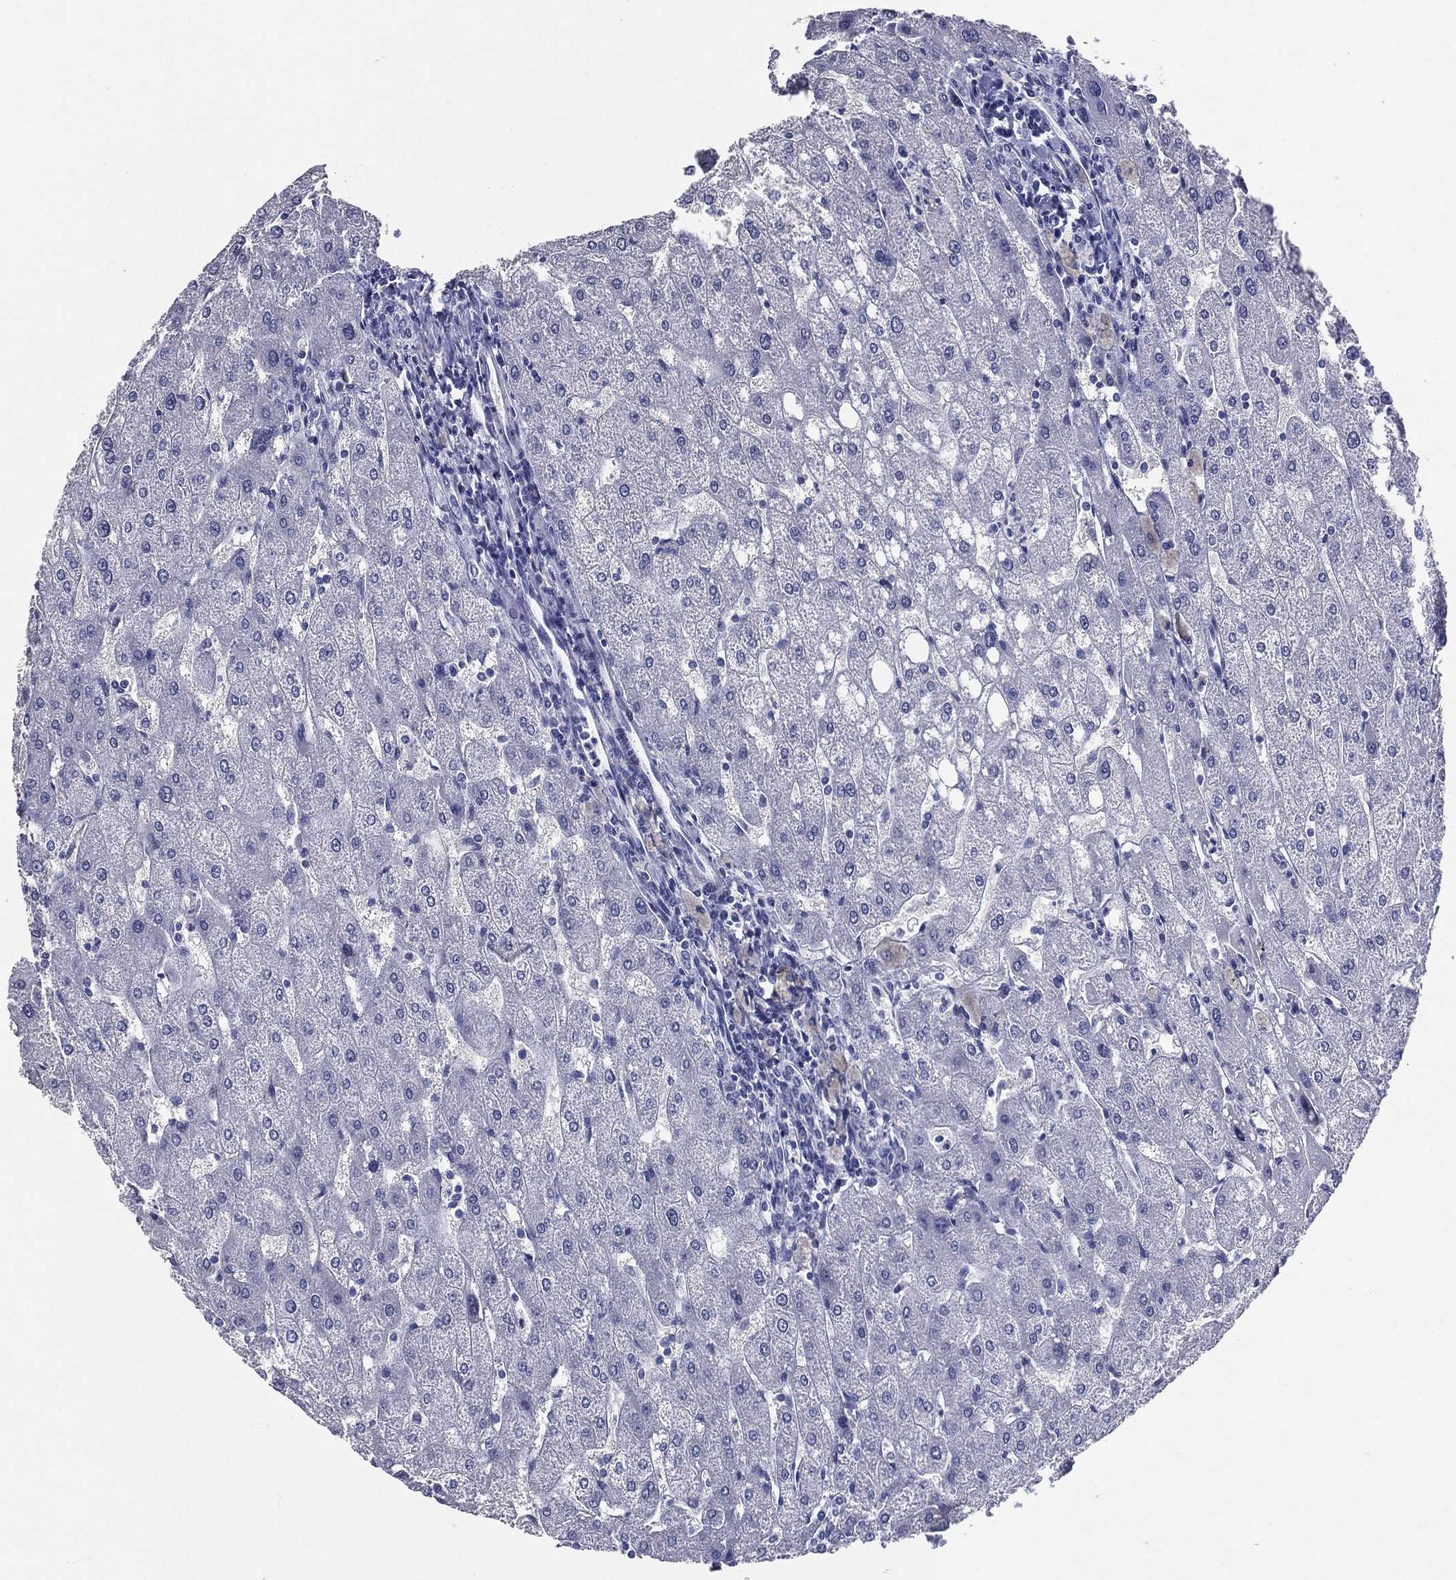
{"staining": {"intensity": "negative", "quantity": "none", "location": "none"}, "tissue": "liver", "cell_type": "Cholangiocytes", "image_type": "normal", "snomed": [{"axis": "morphology", "description": "Normal tissue, NOS"}, {"axis": "topography", "description": "Liver"}], "caption": "Normal liver was stained to show a protein in brown. There is no significant expression in cholangiocytes. The staining was performed using DAB to visualize the protein expression in brown, while the nuclei were stained in blue with hematoxylin (Magnification: 20x).", "gene": "TGM1", "patient": {"sex": "male", "age": 67}}